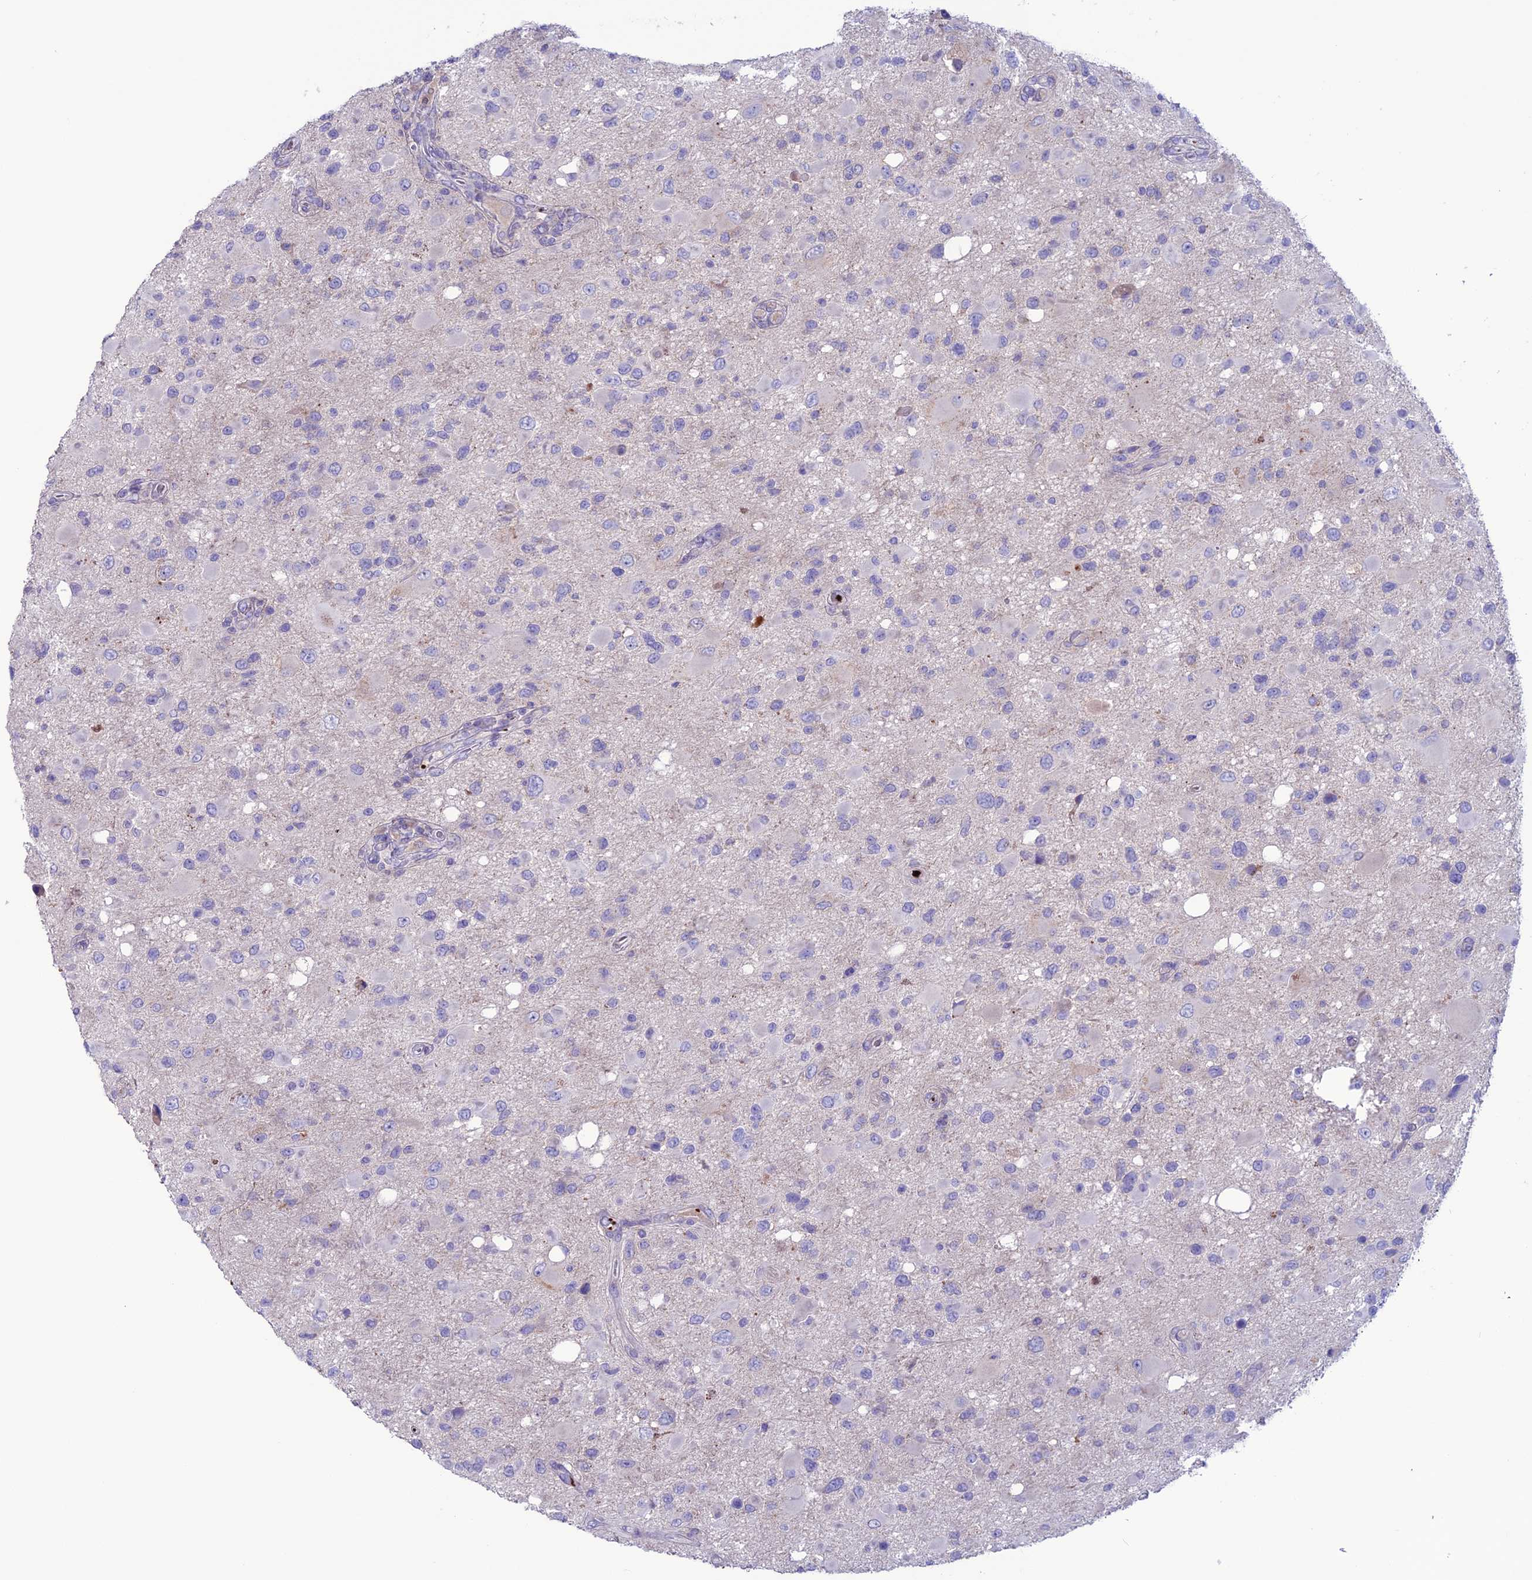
{"staining": {"intensity": "negative", "quantity": "none", "location": "none"}, "tissue": "glioma", "cell_type": "Tumor cells", "image_type": "cancer", "snomed": [{"axis": "morphology", "description": "Glioma, malignant, High grade"}, {"axis": "topography", "description": "Brain"}], "caption": "This is an immunohistochemistry image of human high-grade glioma (malignant). There is no positivity in tumor cells.", "gene": "C21orf140", "patient": {"sex": "male", "age": 53}}